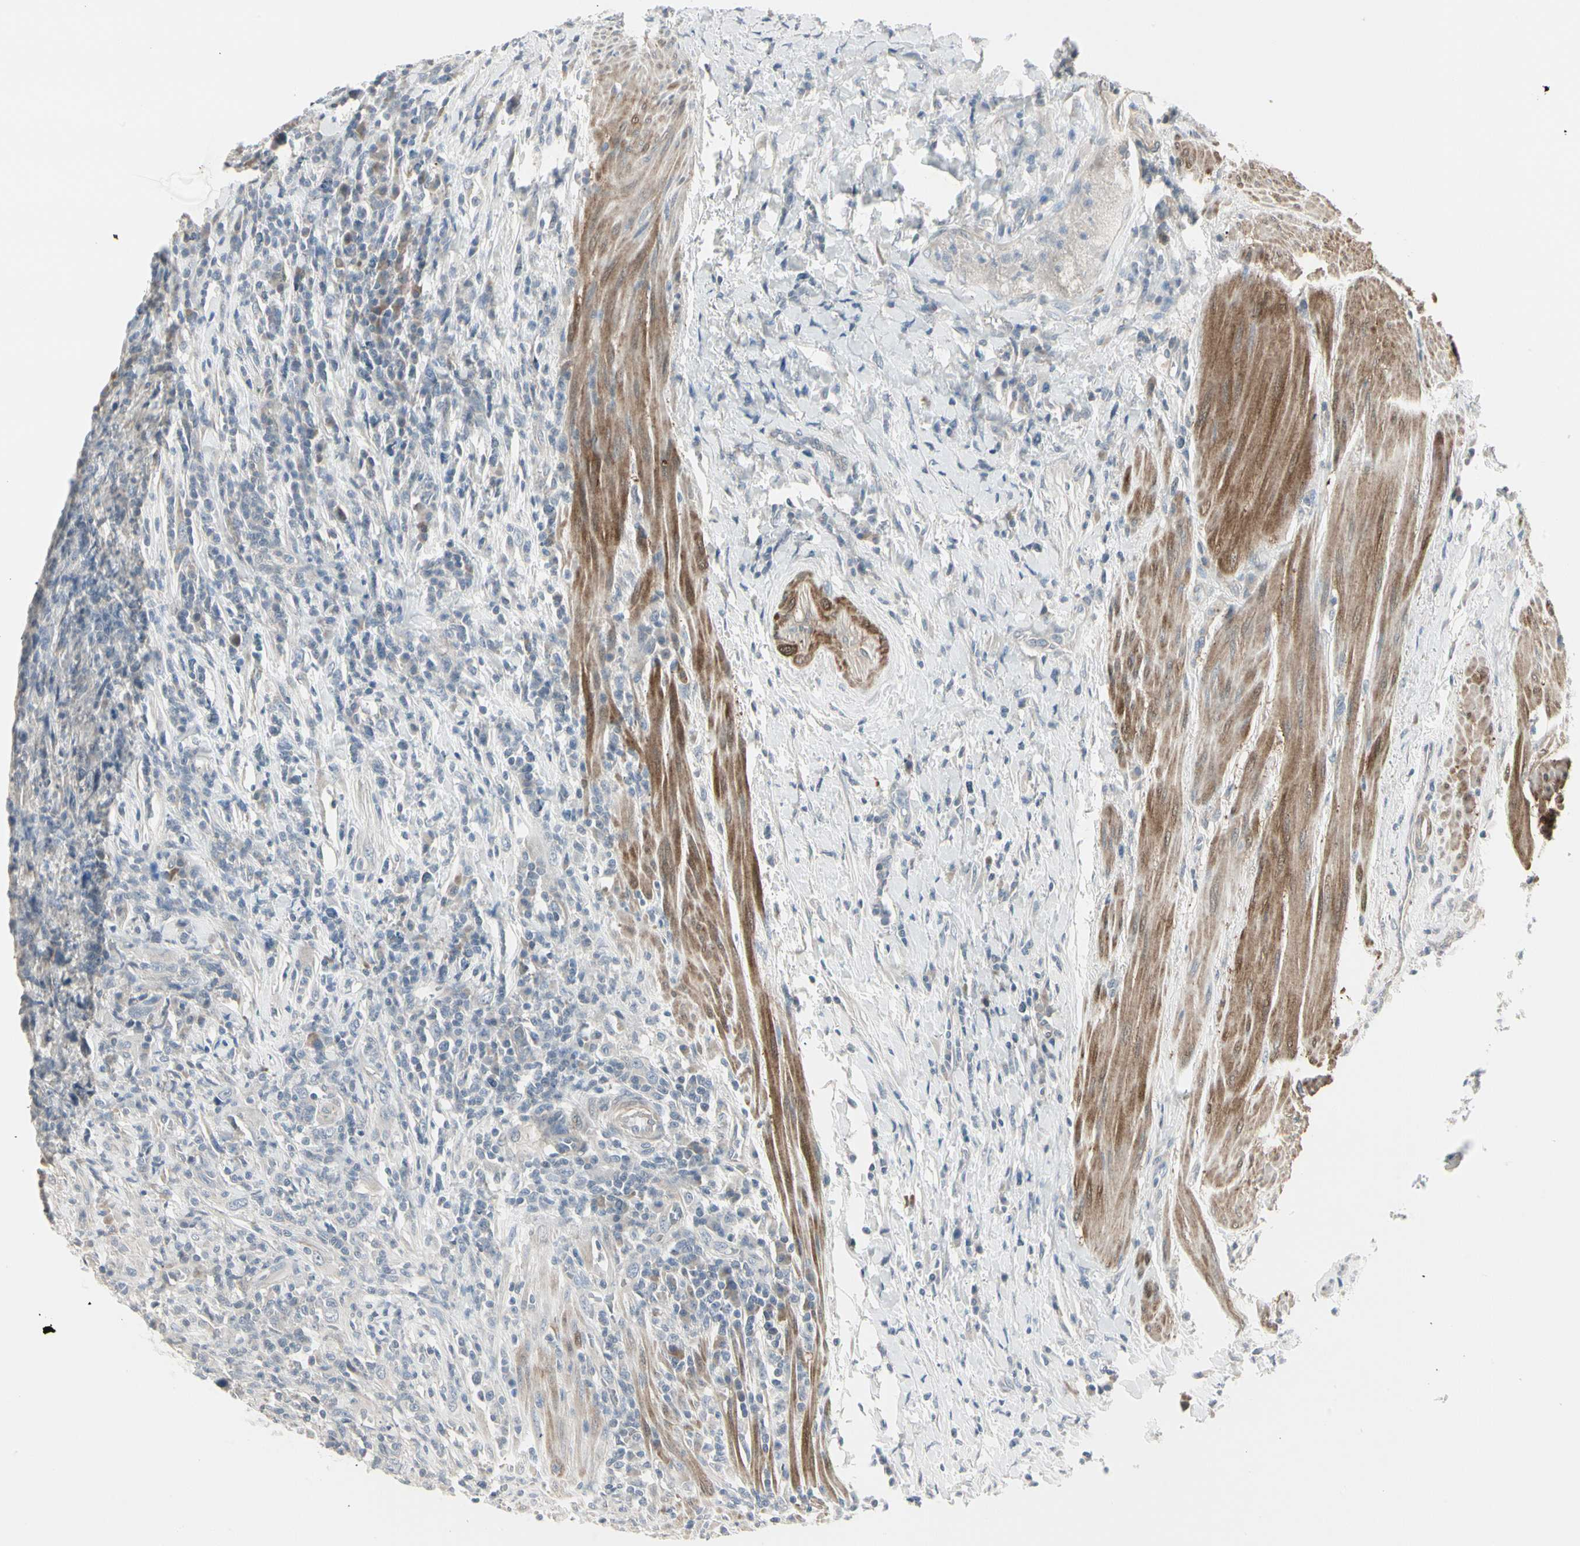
{"staining": {"intensity": "negative", "quantity": "none", "location": "none"}, "tissue": "urothelial cancer", "cell_type": "Tumor cells", "image_type": "cancer", "snomed": [{"axis": "morphology", "description": "Urothelial carcinoma, High grade"}, {"axis": "topography", "description": "Urinary bladder"}], "caption": "Immunohistochemical staining of human urothelial cancer demonstrates no significant expression in tumor cells. Nuclei are stained in blue.", "gene": "DMPK", "patient": {"sex": "male", "age": 61}}